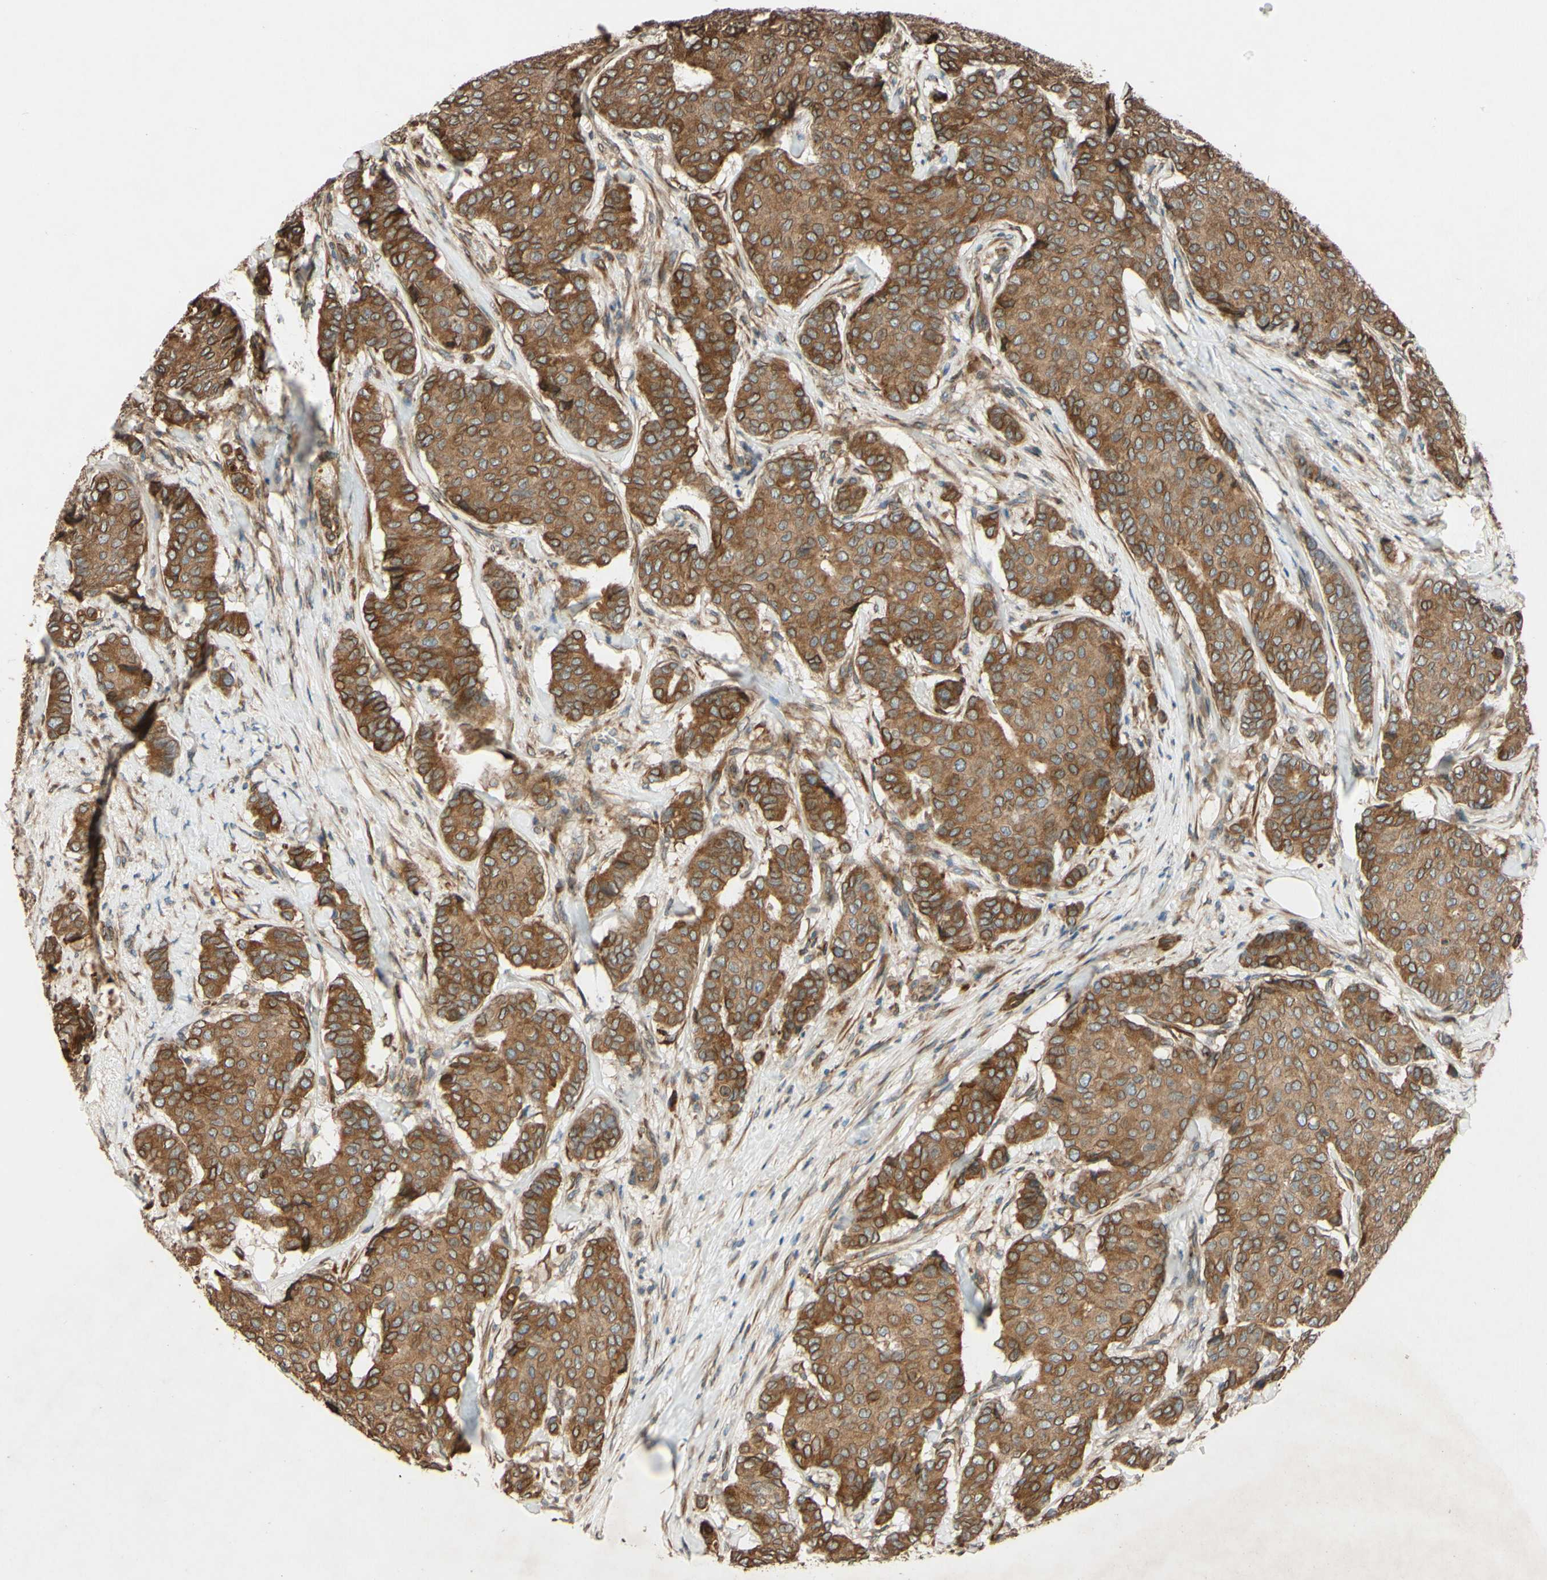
{"staining": {"intensity": "moderate", "quantity": ">75%", "location": "cytoplasmic/membranous,nuclear"}, "tissue": "breast cancer", "cell_type": "Tumor cells", "image_type": "cancer", "snomed": [{"axis": "morphology", "description": "Duct carcinoma"}, {"axis": "topography", "description": "Breast"}], "caption": "IHC of human breast infiltrating ductal carcinoma displays medium levels of moderate cytoplasmic/membranous and nuclear positivity in about >75% of tumor cells.", "gene": "PTPRU", "patient": {"sex": "female", "age": 75}}